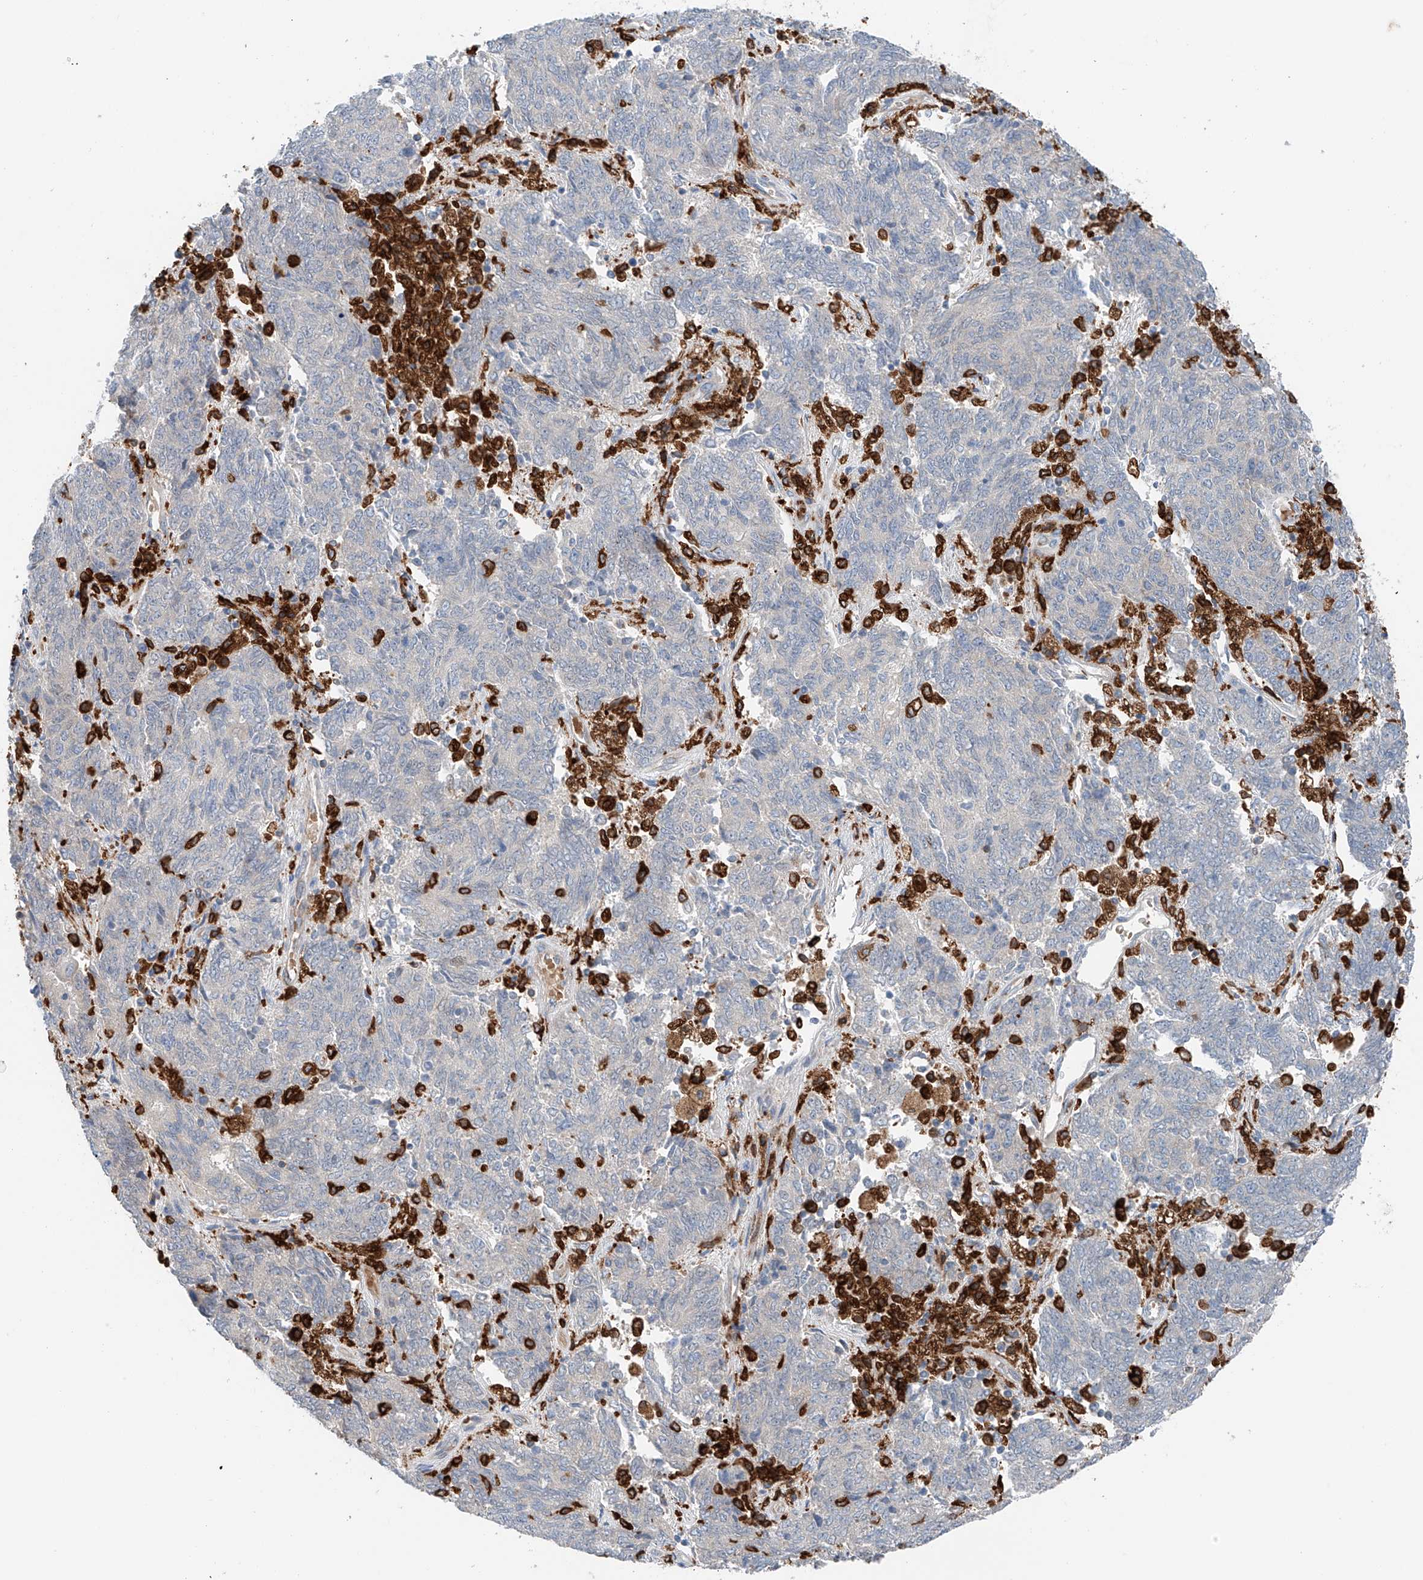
{"staining": {"intensity": "negative", "quantity": "none", "location": "none"}, "tissue": "endometrial cancer", "cell_type": "Tumor cells", "image_type": "cancer", "snomed": [{"axis": "morphology", "description": "Adenocarcinoma, NOS"}, {"axis": "topography", "description": "Endometrium"}], "caption": "High power microscopy micrograph of an immunohistochemistry micrograph of adenocarcinoma (endometrial), revealing no significant staining in tumor cells.", "gene": "TBXAS1", "patient": {"sex": "female", "age": 80}}